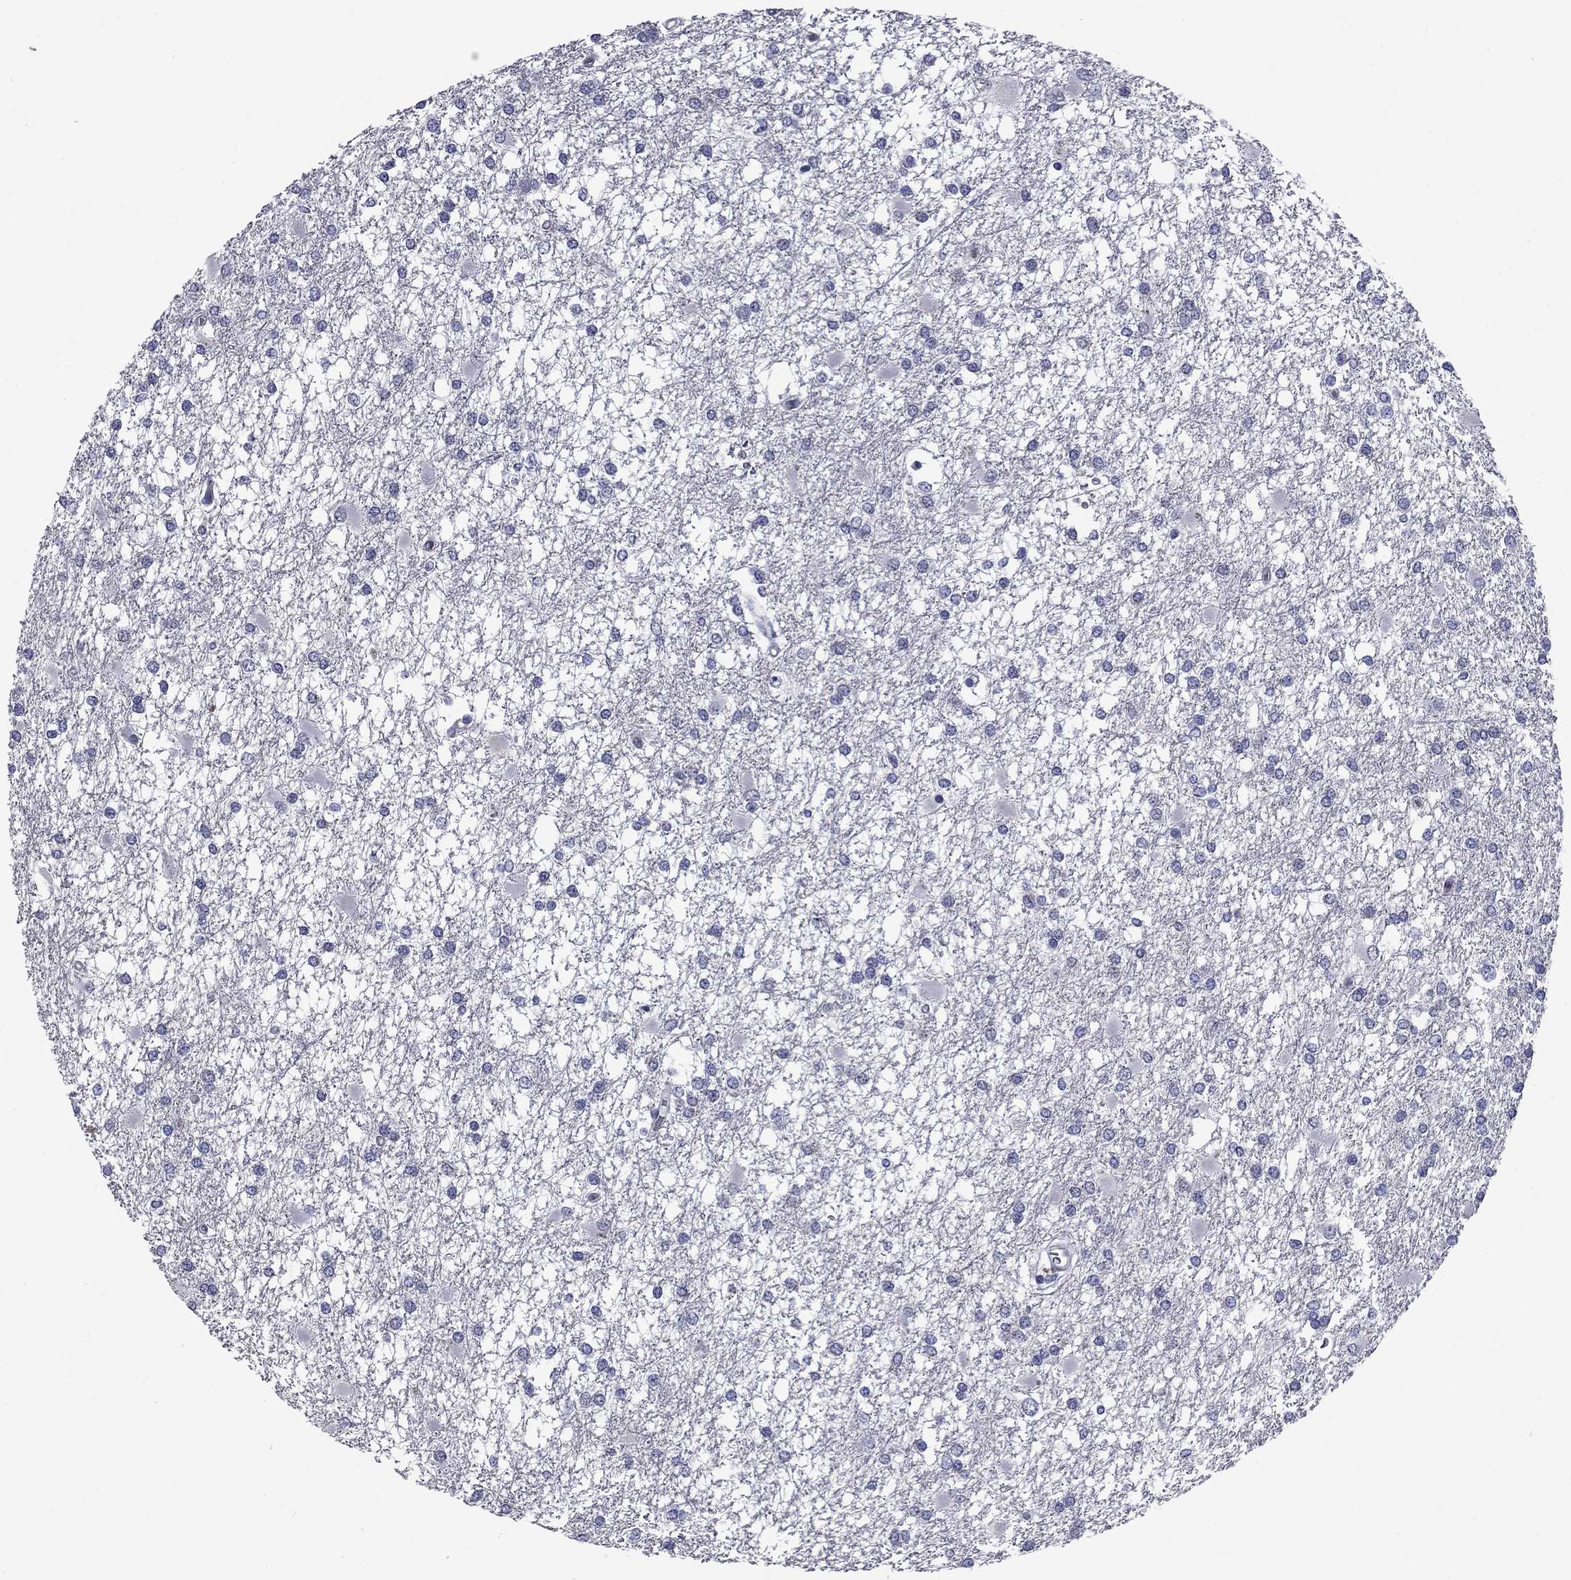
{"staining": {"intensity": "negative", "quantity": "none", "location": "none"}, "tissue": "glioma", "cell_type": "Tumor cells", "image_type": "cancer", "snomed": [{"axis": "morphology", "description": "Glioma, malignant, High grade"}, {"axis": "topography", "description": "Cerebral cortex"}], "caption": "A high-resolution histopathology image shows IHC staining of glioma, which exhibits no significant positivity in tumor cells.", "gene": "HTR4", "patient": {"sex": "male", "age": 79}}